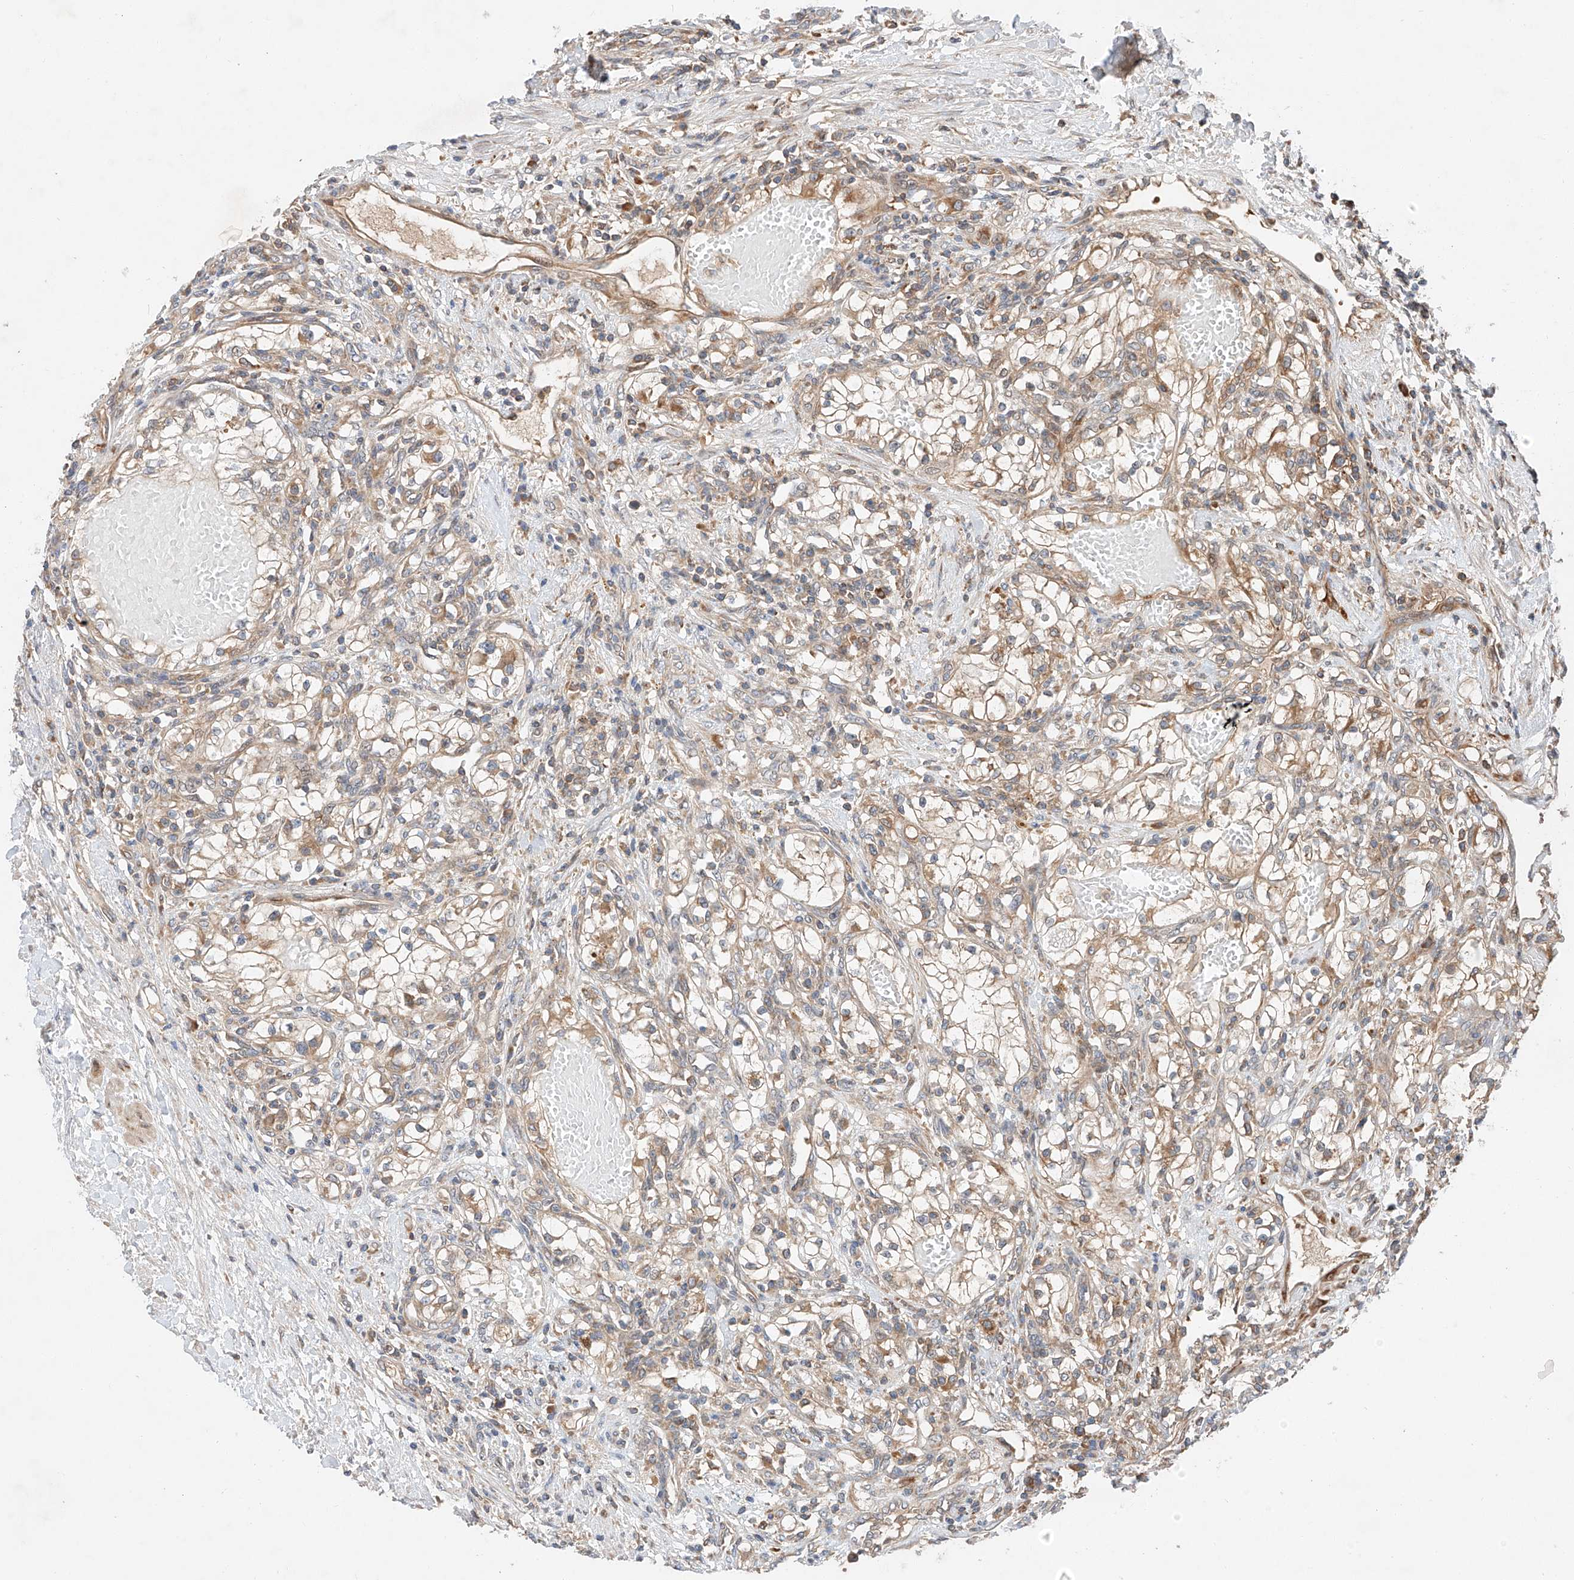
{"staining": {"intensity": "weak", "quantity": ">75%", "location": "cytoplasmic/membranous"}, "tissue": "renal cancer", "cell_type": "Tumor cells", "image_type": "cancer", "snomed": [{"axis": "morphology", "description": "Normal tissue, NOS"}, {"axis": "morphology", "description": "Adenocarcinoma, NOS"}, {"axis": "topography", "description": "Kidney"}], "caption": "Tumor cells demonstrate low levels of weak cytoplasmic/membranous staining in approximately >75% of cells in human renal cancer.", "gene": "RUSC1", "patient": {"sex": "male", "age": 68}}